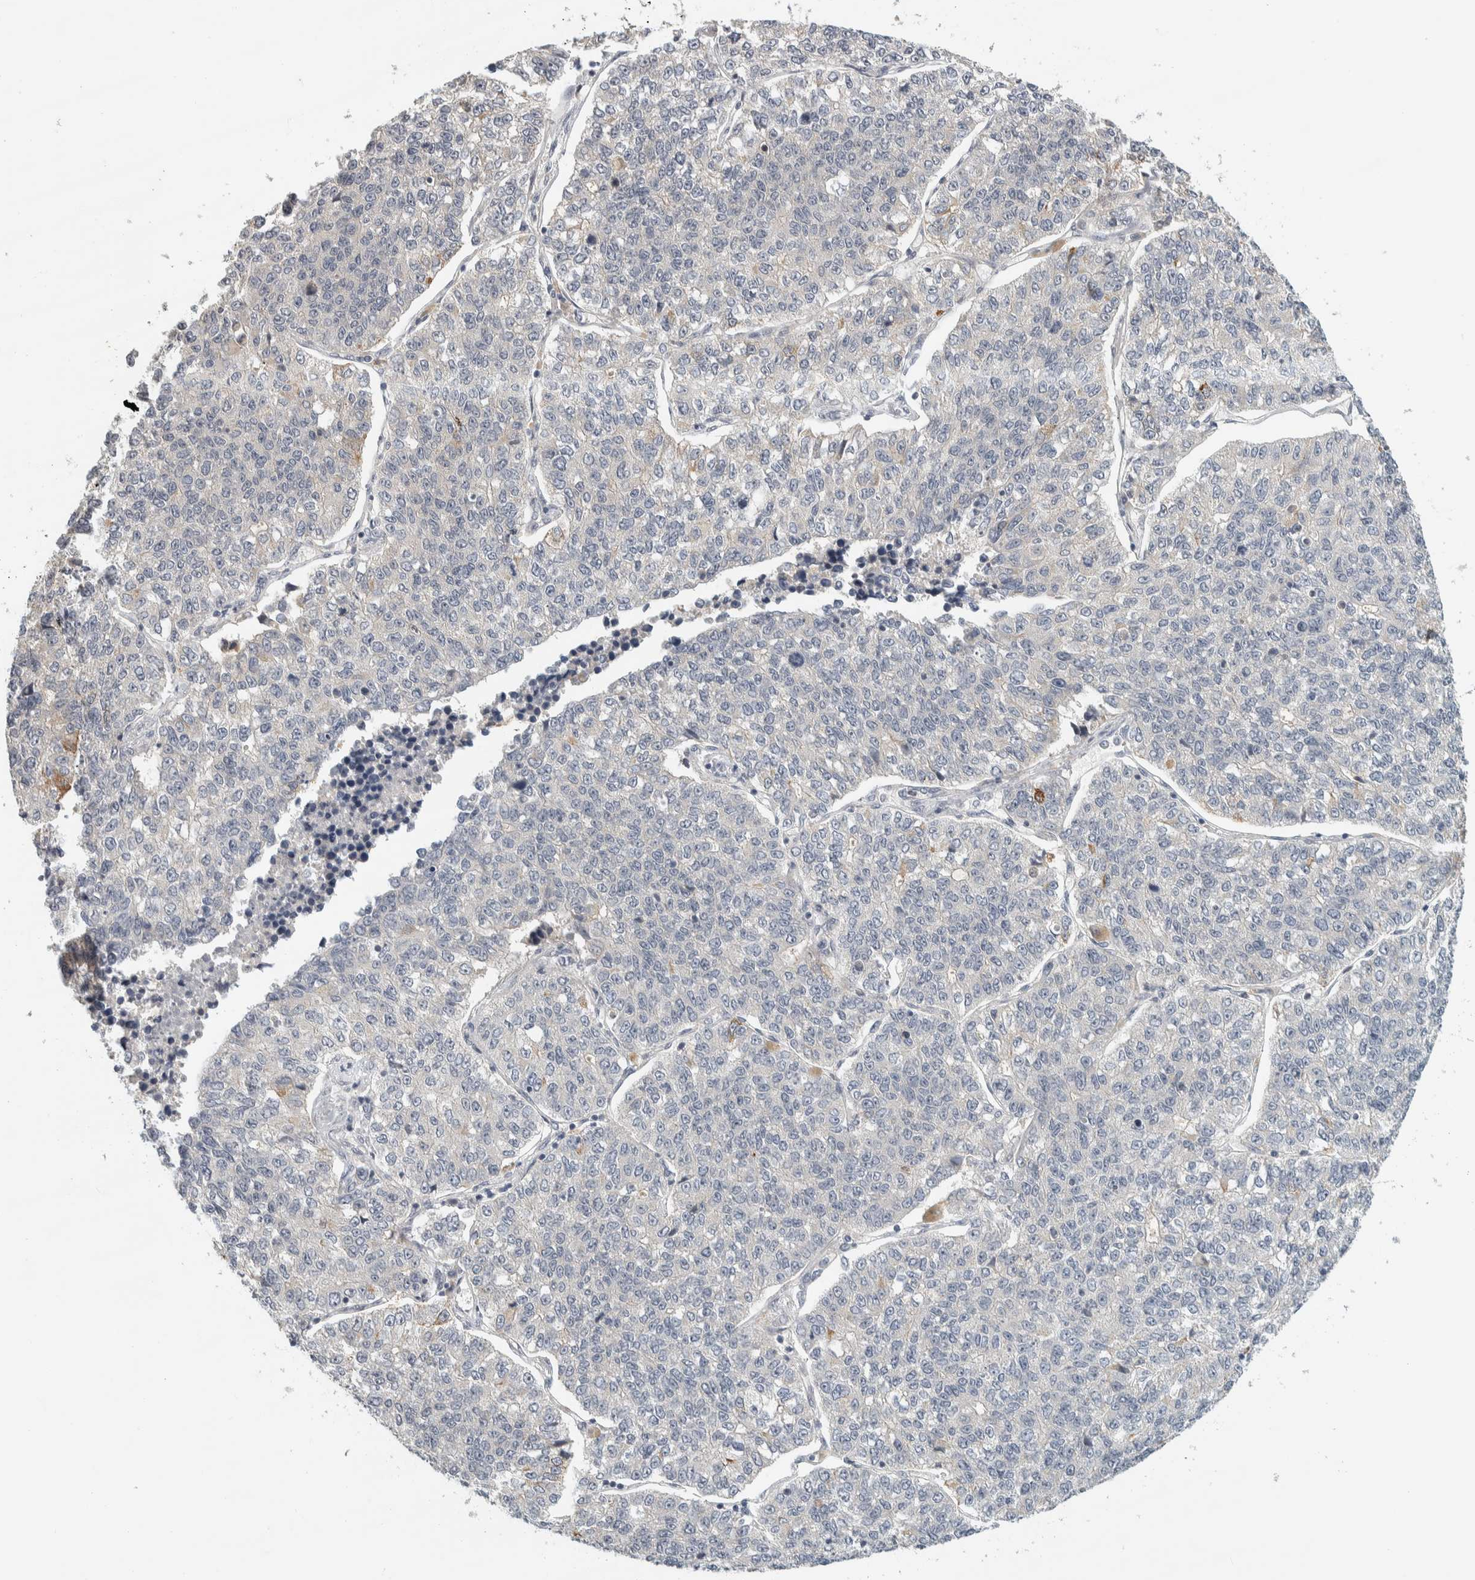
{"staining": {"intensity": "negative", "quantity": "none", "location": "none"}, "tissue": "lung cancer", "cell_type": "Tumor cells", "image_type": "cancer", "snomed": [{"axis": "morphology", "description": "Adenocarcinoma, NOS"}, {"axis": "topography", "description": "Lung"}], "caption": "Protein analysis of adenocarcinoma (lung) shows no significant expression in tumor cells.", "gene": "AFP", "patient": {"sex": "male", "age": 49}}